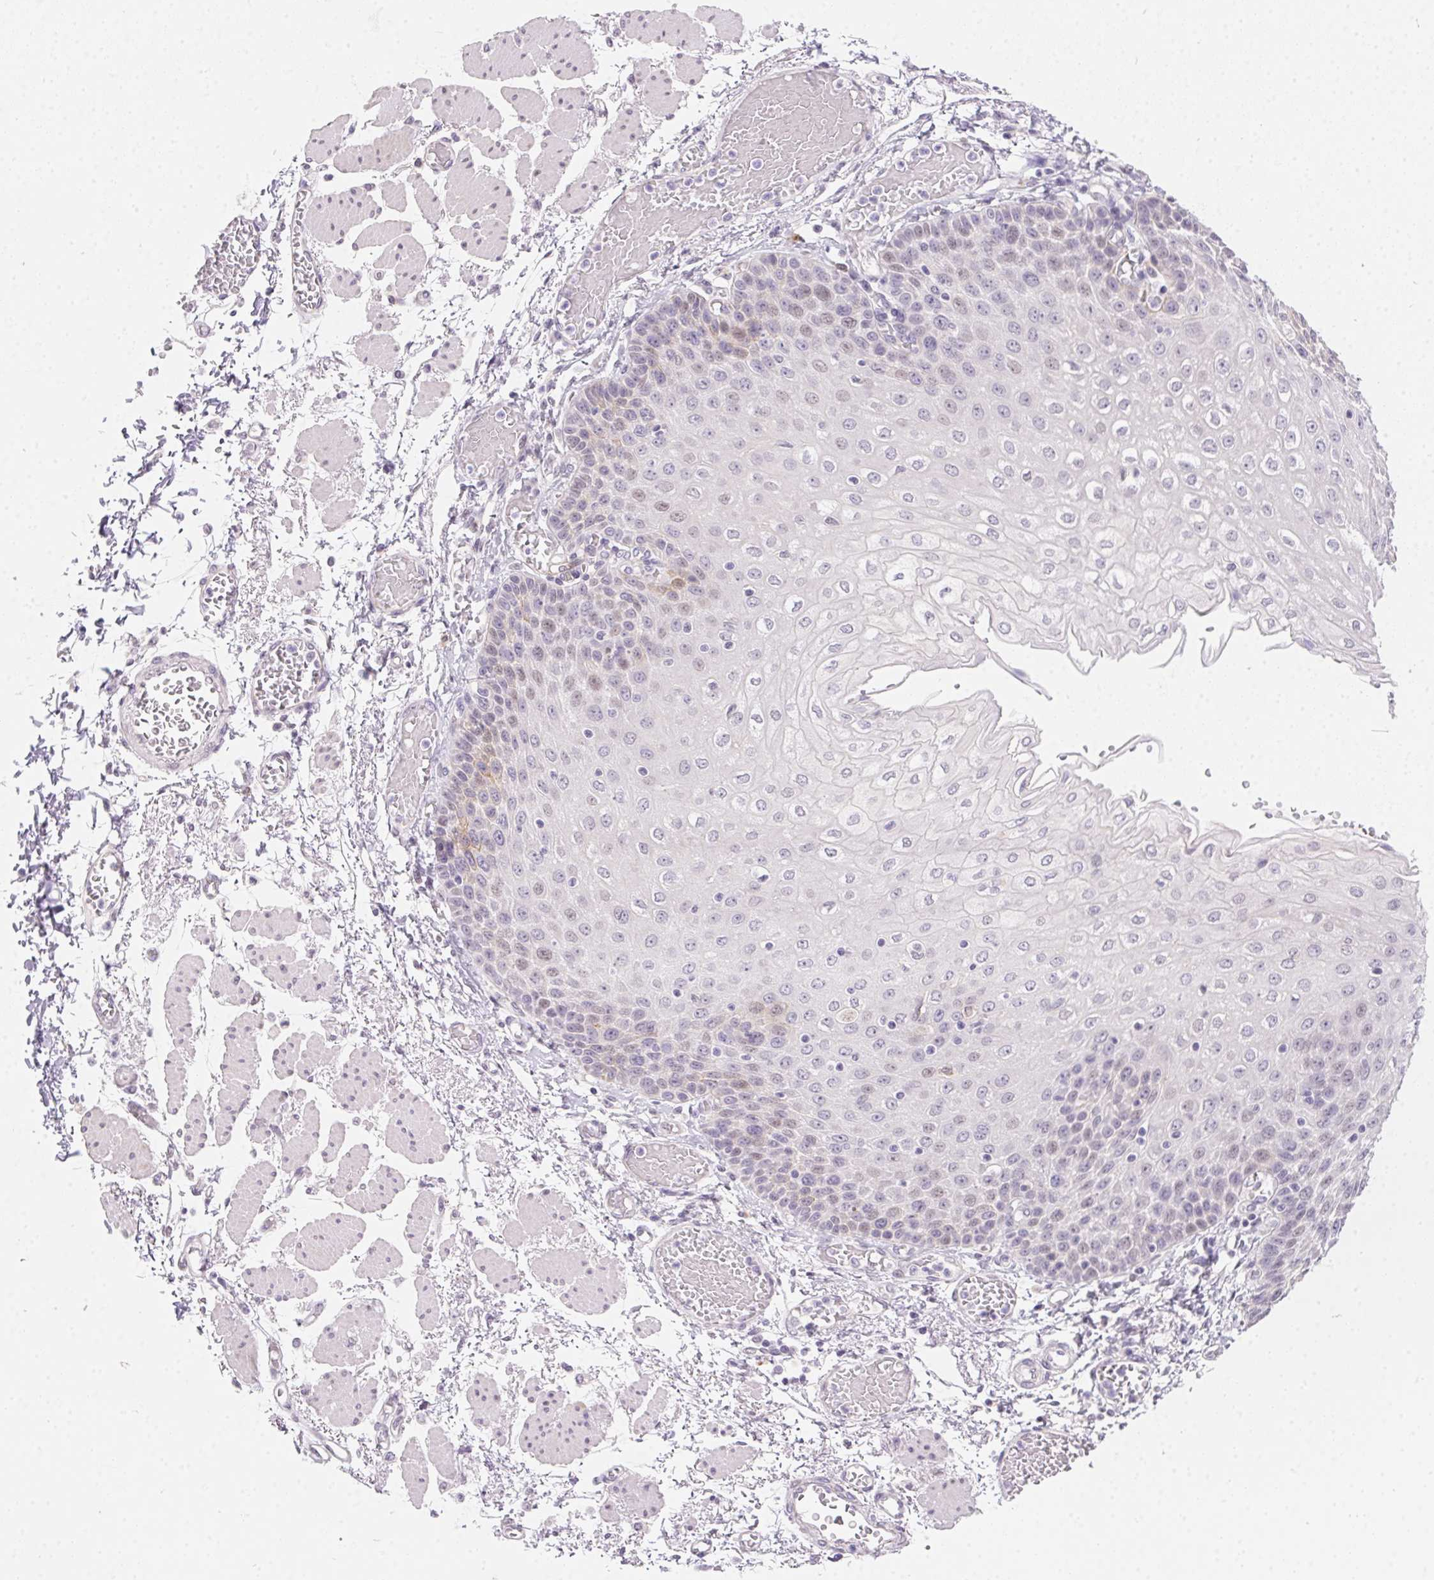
{"staining": {"intensity": "weak", "quantity": "<25%", "location": "cytoplasmic/membranous,nuclear"}, "tissue": "esophagus", "cell_type": "Squamous epithelial cells", "image_type": "normal", "snomed": [{"axis": "morphology", "description": "Normal tissue, NOS"}, {"axis": "morphology", "description": "Adenocarcinoma, NOS"}, {"axis": "topography", "description": "Esophagus"}], "caption": "An image of esophagus stained for a protein demonstrates no brown staining in squamous epithelial cells.", "gene": "MORC1", "patient": {"sex": "male", "age": 81}}